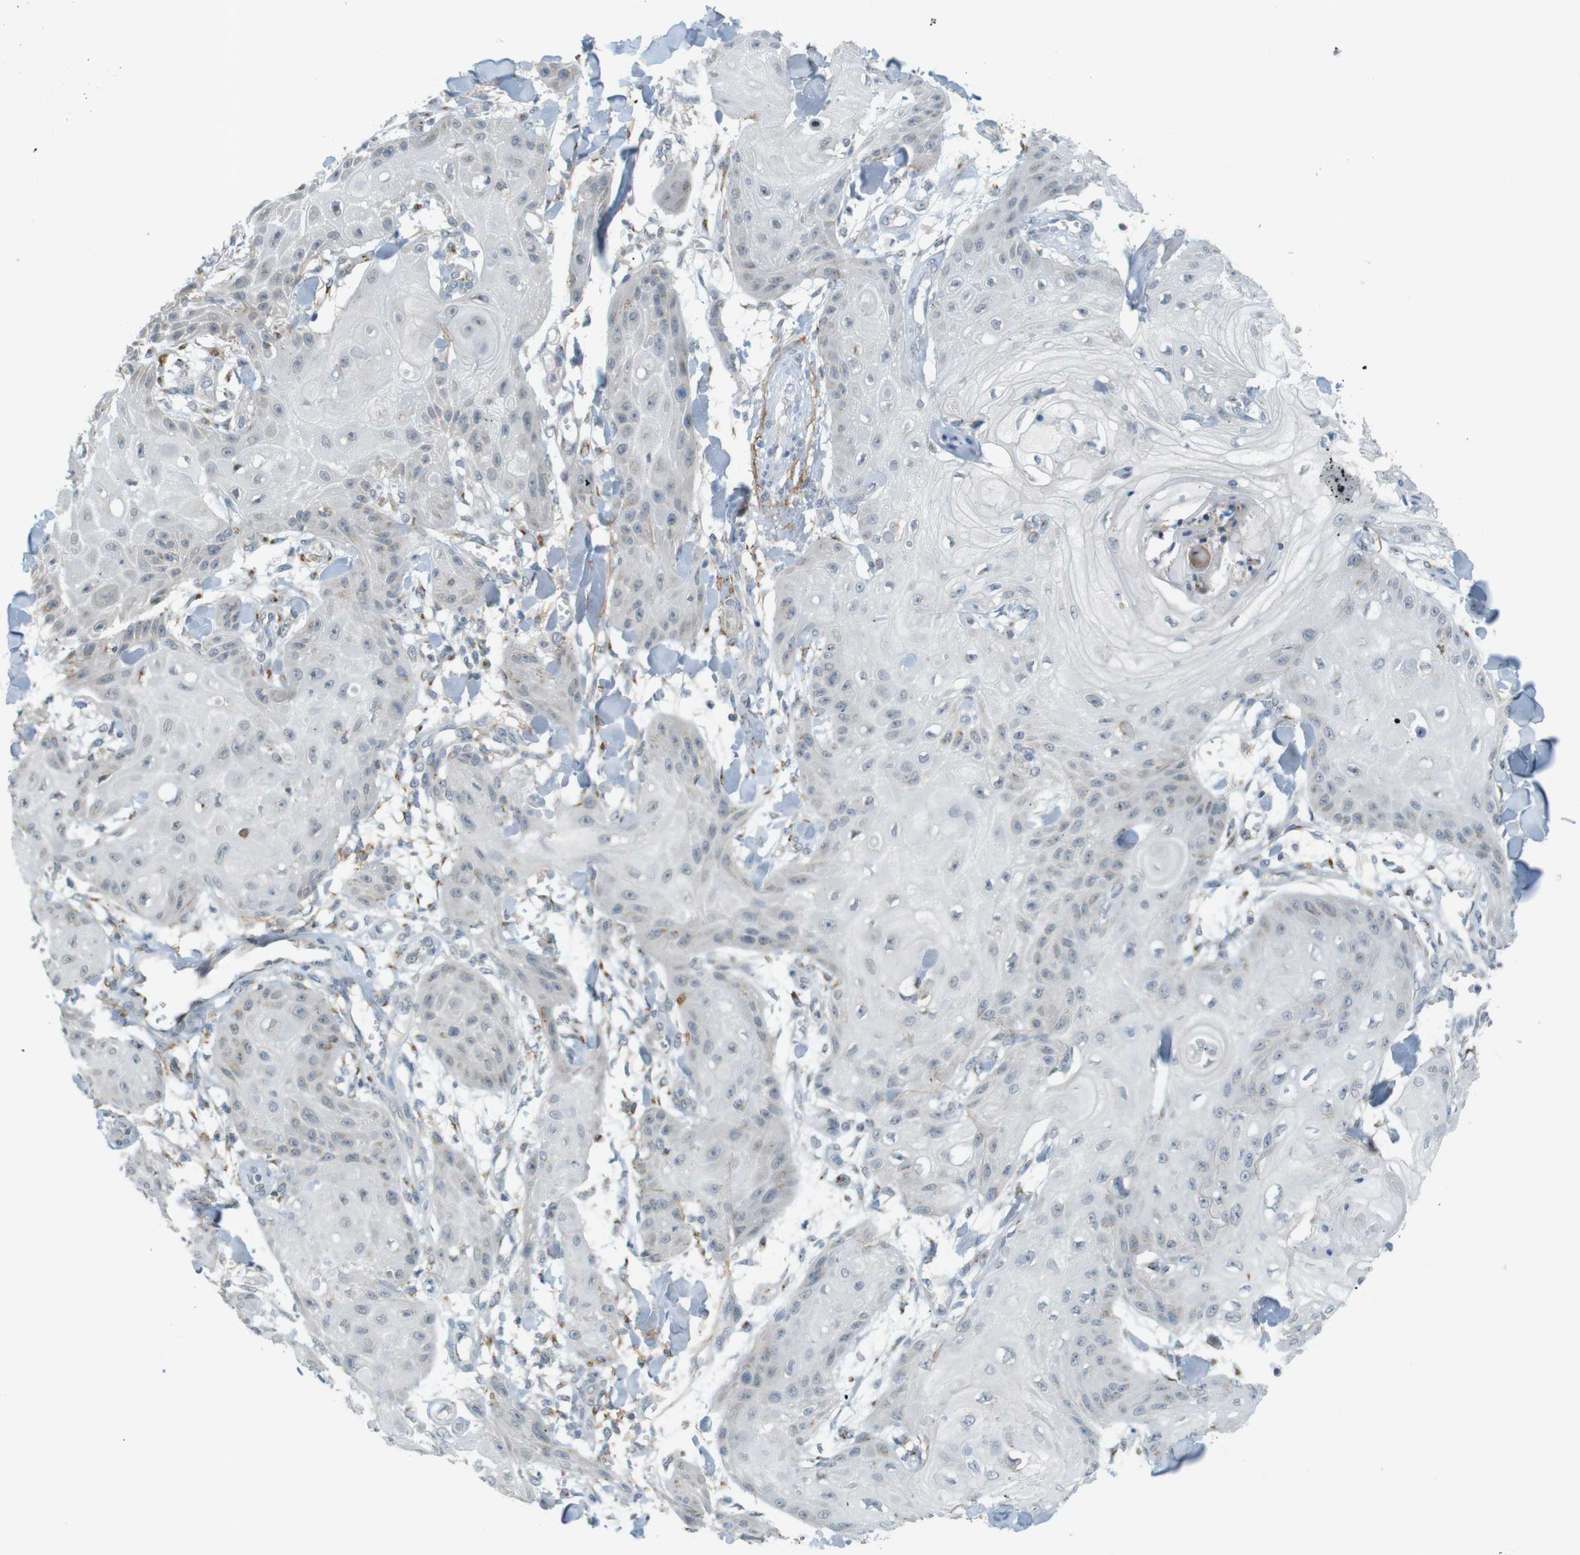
{"staining": {"intensity": "weak", "quantity": "<25%", "location": "cytoplasmic/membranous"}, "tissue": "skin cancer", "cell_type": "Tumor cells", "image_type": "cancer", "snomed": [{"axis": "morphology", "description": "Squamous cell carcinoma, NOS"}, {"axis": "topography", "description": "Skin"}], "caption": "The histopathology image exhibits no staining of tumor cells in skin cancer (squamous cell carcinoma). Brightfield microscopy of IHC stained with DAB (brown) and hematoxylin (blue), captured at high magnification.", "gene": "UGT8", "patient": {"sex": "male", "age": 74}}